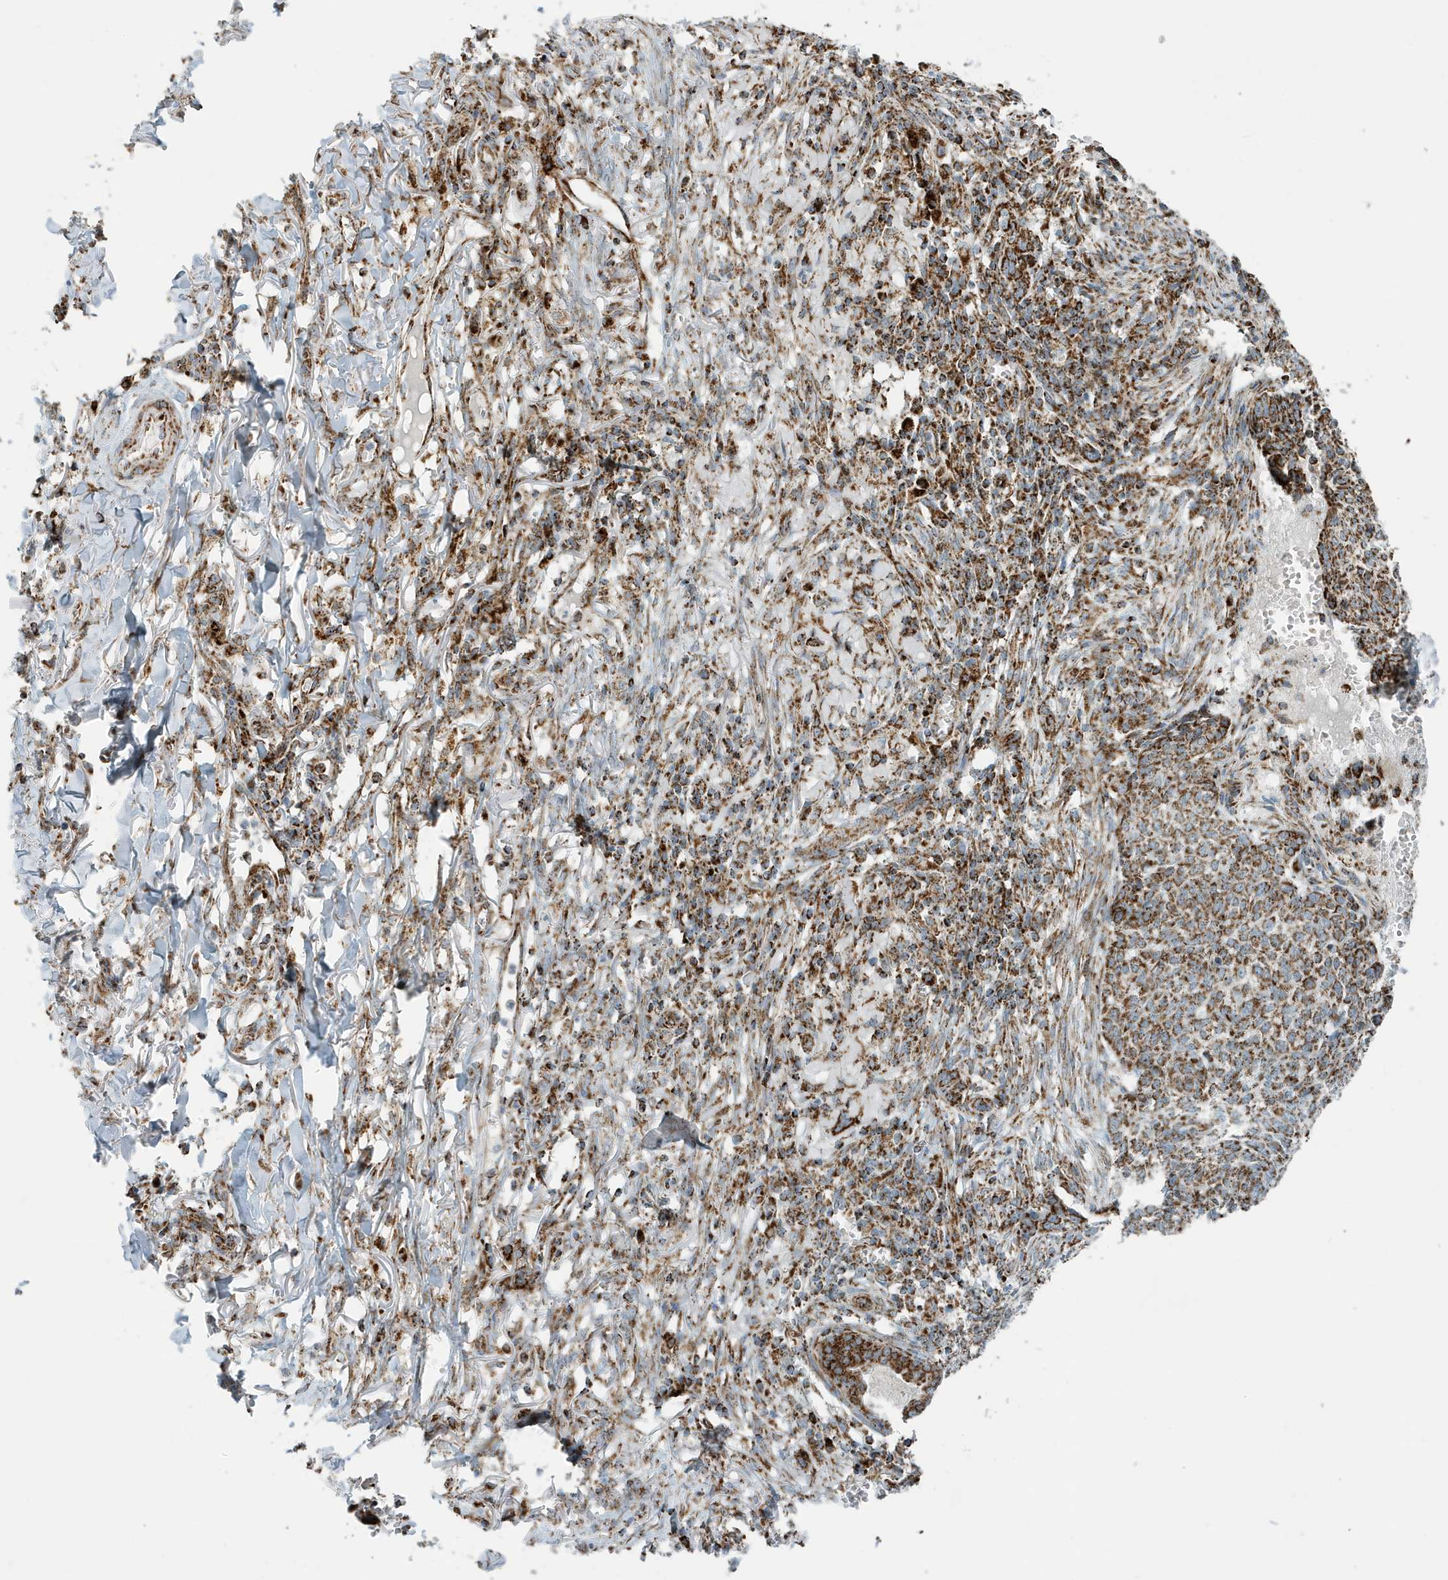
{"staining": {"intensity": "strong", "quantity": ">75%", "location": "cytoplasmic/membranous"}, "tissue": "skin cancer", "cell_type": "Tumor cells", "image_type": "cancer", "snomed": [{"axis": "morphology", "description": "Basal cell carcinoma"}, {"axis": "topography", "description": "Skin"}], "caption": "This photomicrograph displays immunohistochemistry (IHC) staining of human skin cancer, with high strong cytoplasmic/membranous staining in about >75% of tumor cells.", "gene": "MAN1A1", "patient": {"sex": "male", "age": 85}}